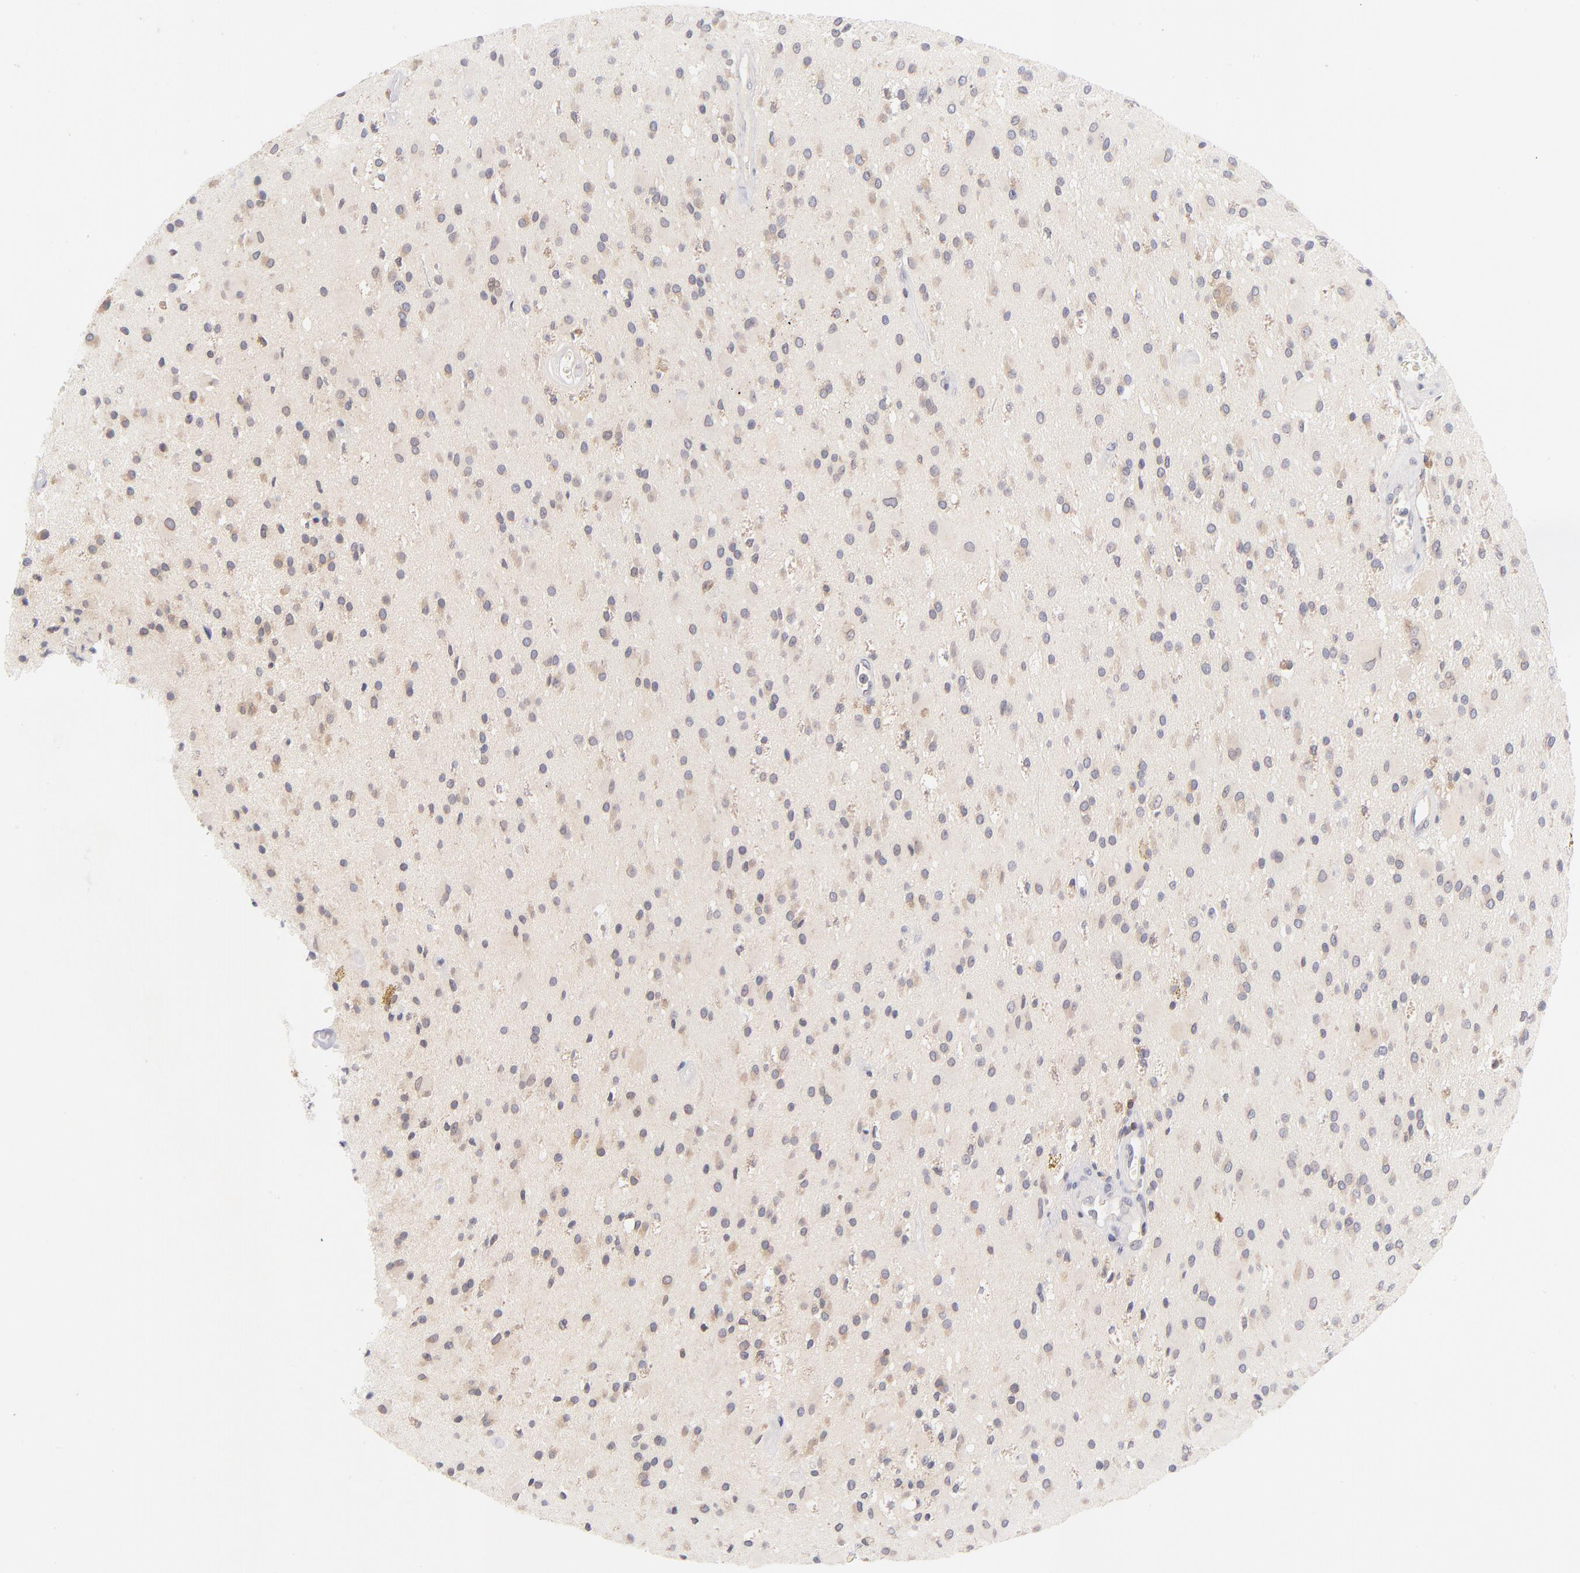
{"staining": {"intensity": "weak", "quantity": "25%-75%", "location": "cytoplasmic/membranous"}, "tissue": "glioma", "cell_type": "Tumor cells", "image_type": "cancer", "snomed": [{"axis": "morphology", "description": "Glioma, malignant, Low grade"}, {"axis": "topography", "description": "Brain"}], "caption": "This is an image of immunohistochemistry (IHC) staining of low-grade glioma (malignant), which shows weak staining in the cytoplasmic/membranous of tumor cells.", "gene": "CASP6", "patient": {"sex": "male", "age": 58}}